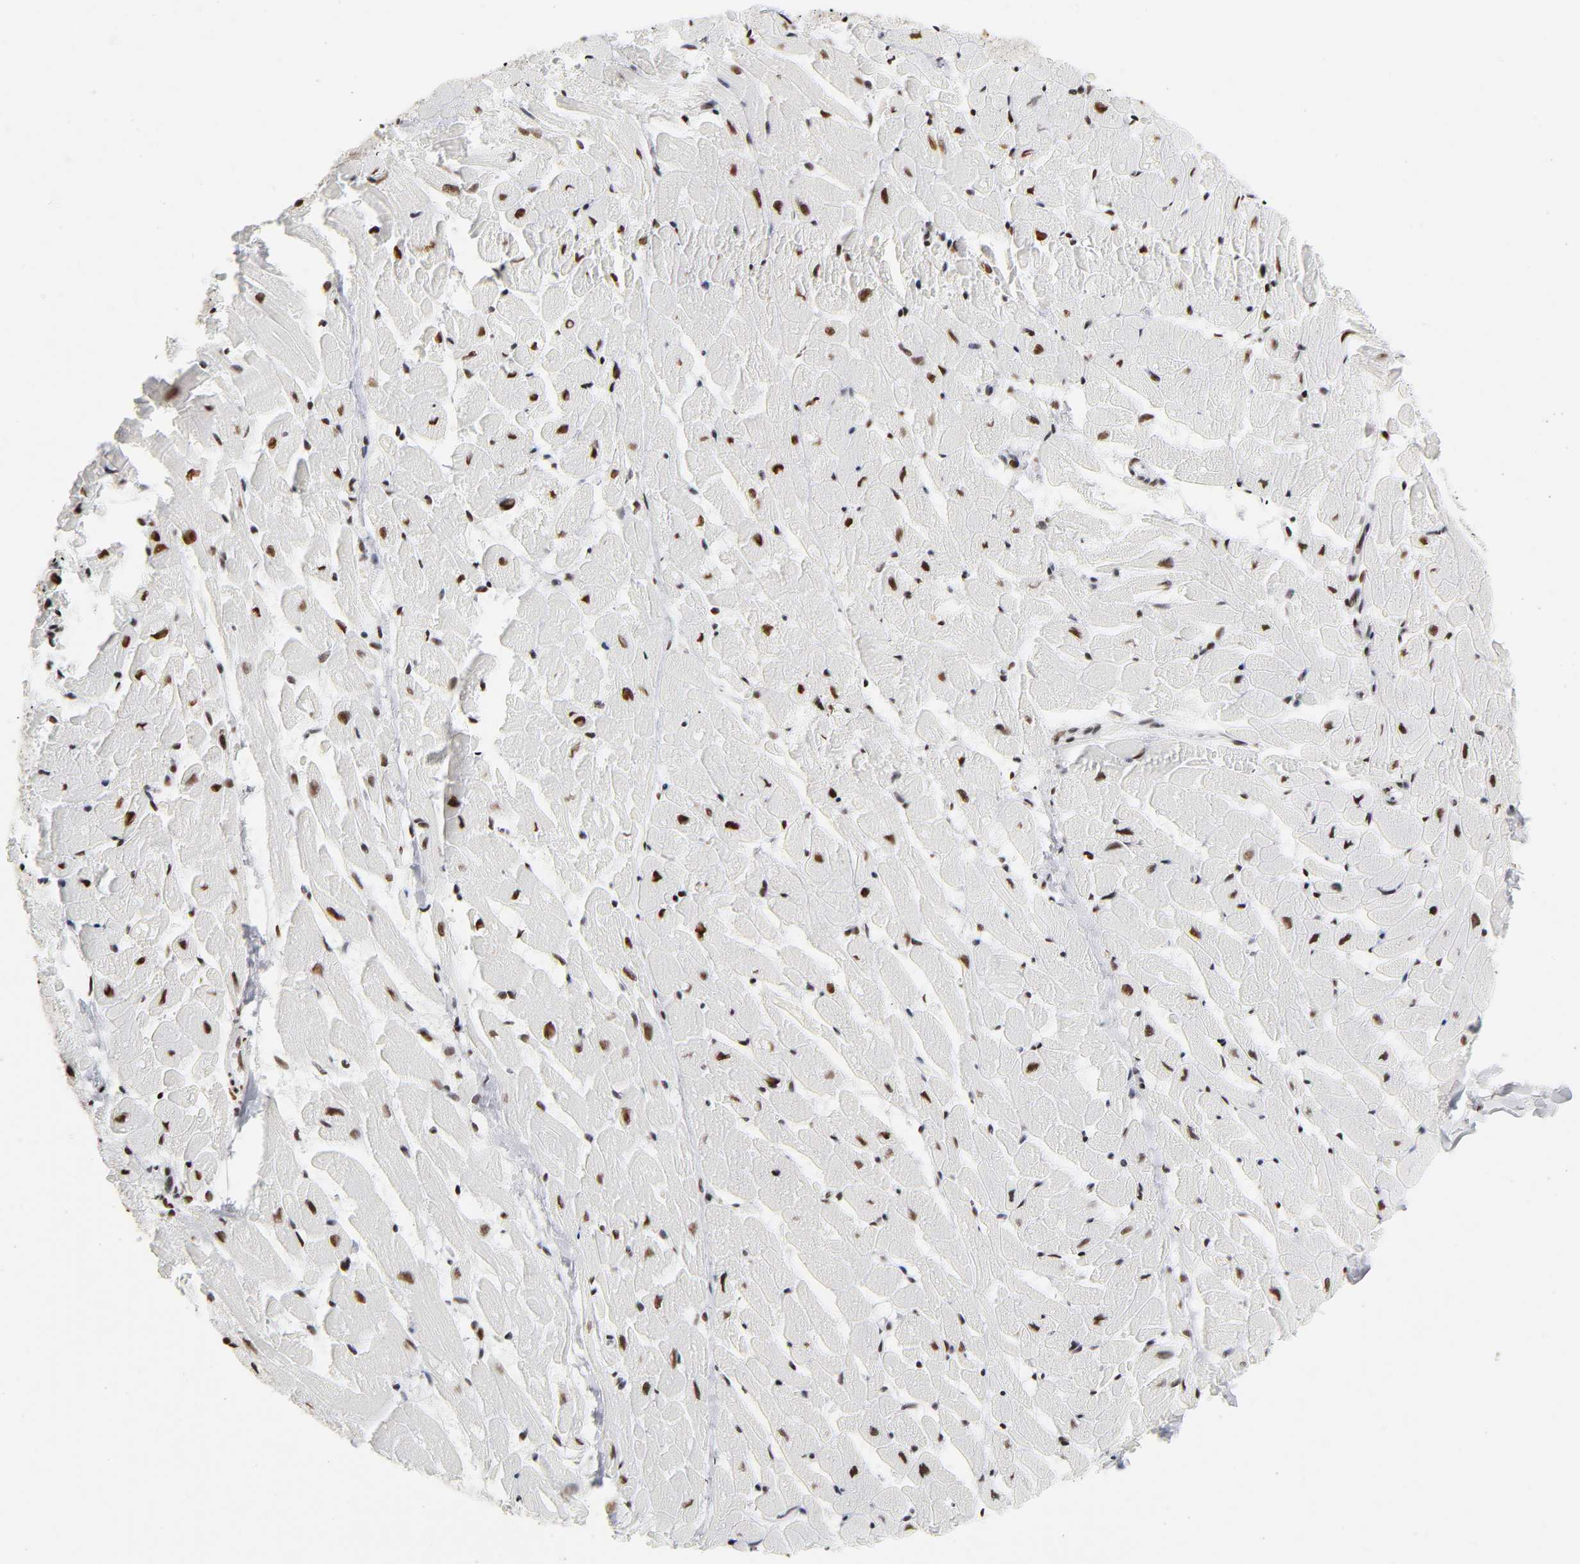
{"staining": {"intensity": "strong", "quantity": ">75%", "location": "nuclear"}, "tissue": "heart muscle", "cell_type": "Cardiomyocytes", "image_type": "normal", "snomed": [{"axis": "morphology", "description": "Normal tissue, NOS"}, {"axis": "topography", "description": "Heart"}], "caption": "Benign heart muscle demonstrates strong nuclear positivity in about >75% of cardiomyocytes.", "gene": "XRCC6", "patient": {"sex": "female", "age": 19}}